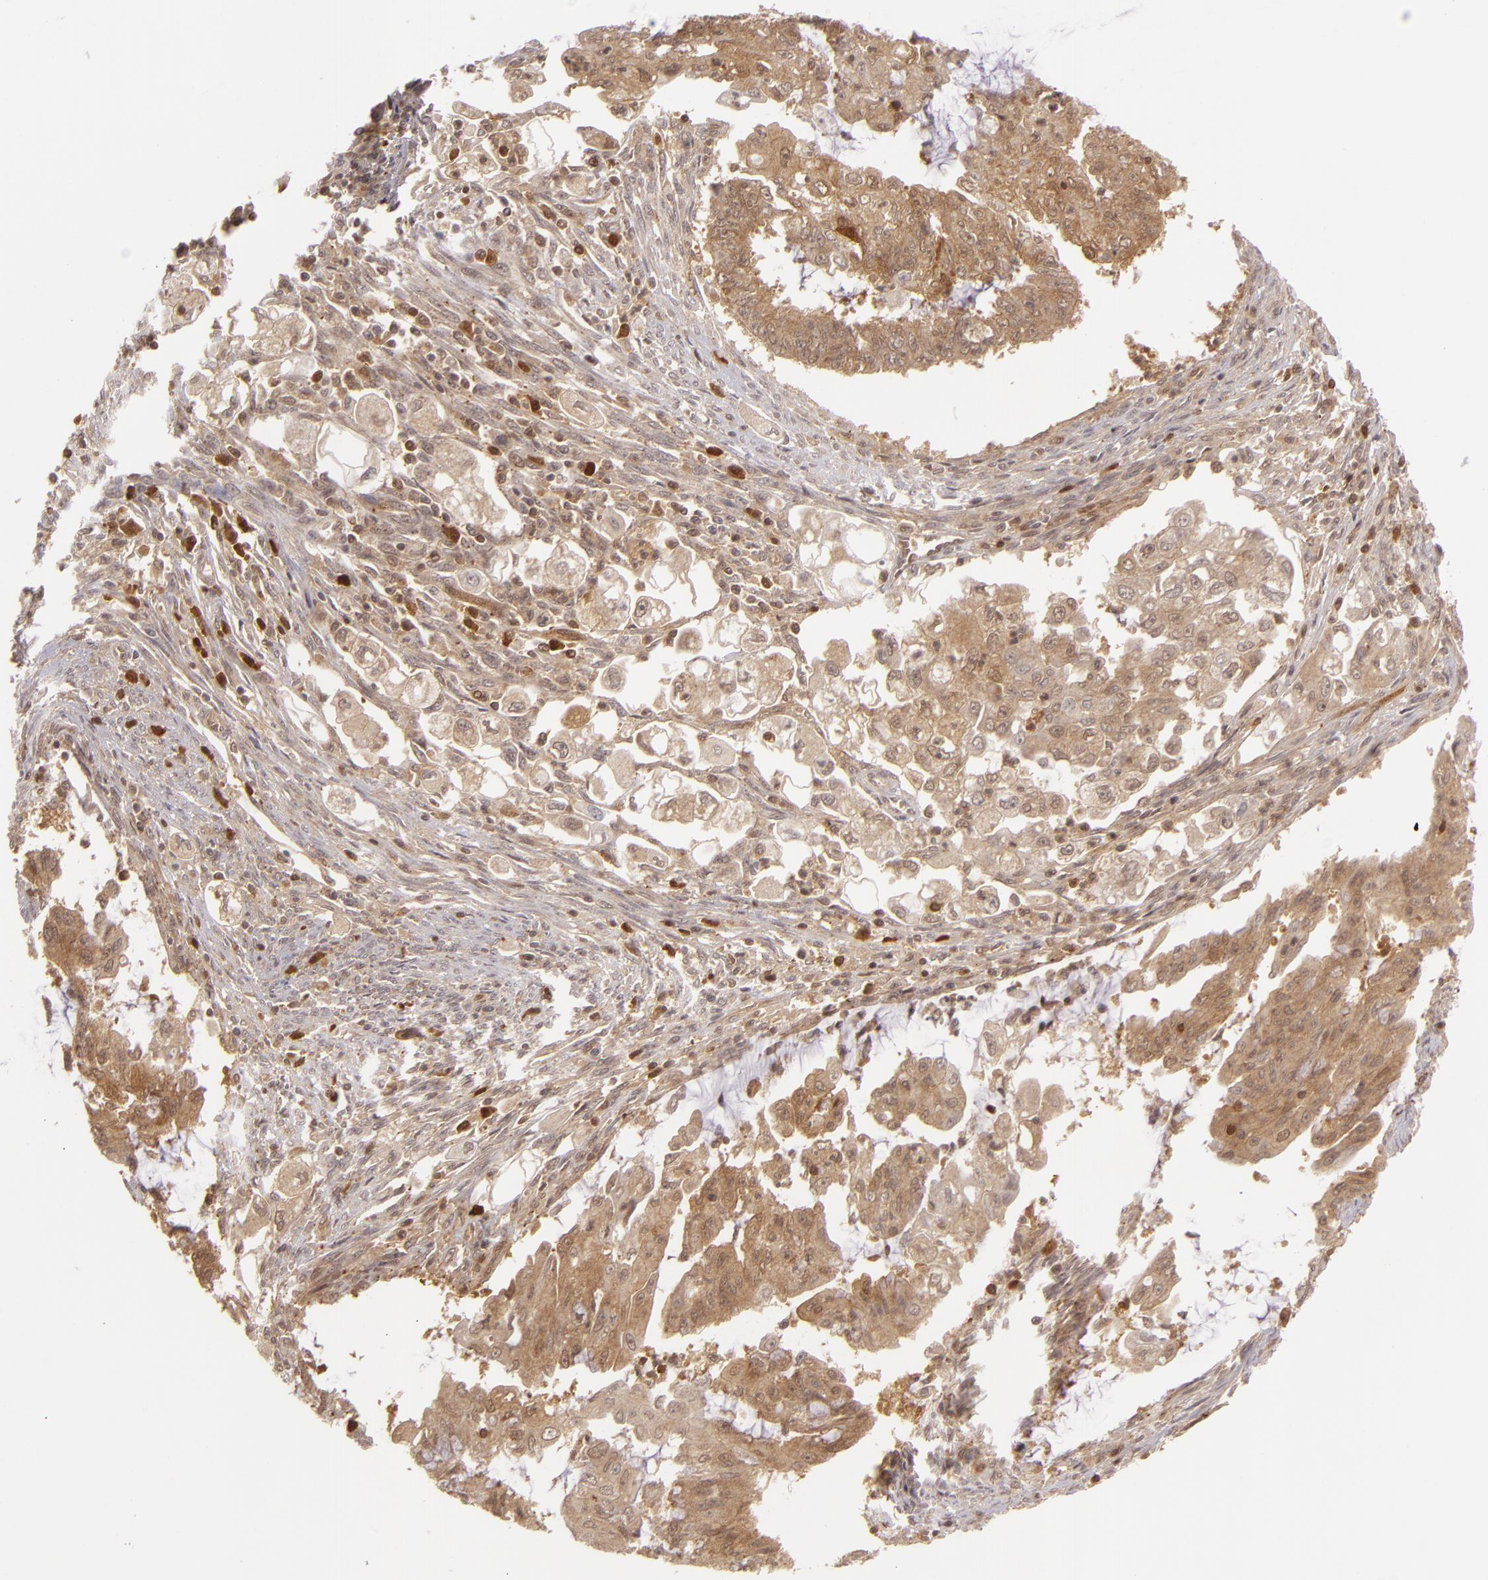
{"staining": {"intensity": "moderate", "quantity": ">75%", "location": "cytoplasmic/membranous"}, "tissue": "endometrial cancer", "cell_type": "Tumor cells", "image_type": "cancer", "snomed": [{"axis": "morphology", "description": "Adenocarcinoma, NOS"}, {"axis": "topography", "description": "Endometrium"}], "caption": "Moderate cytoplasmic/membranous positivity for a protein is present in about >75% of tumor cells of endometrial adenocarcinoma using IHC.", "gene": "ZBTB33", "patient": {"sex": "female", "age": 75}}